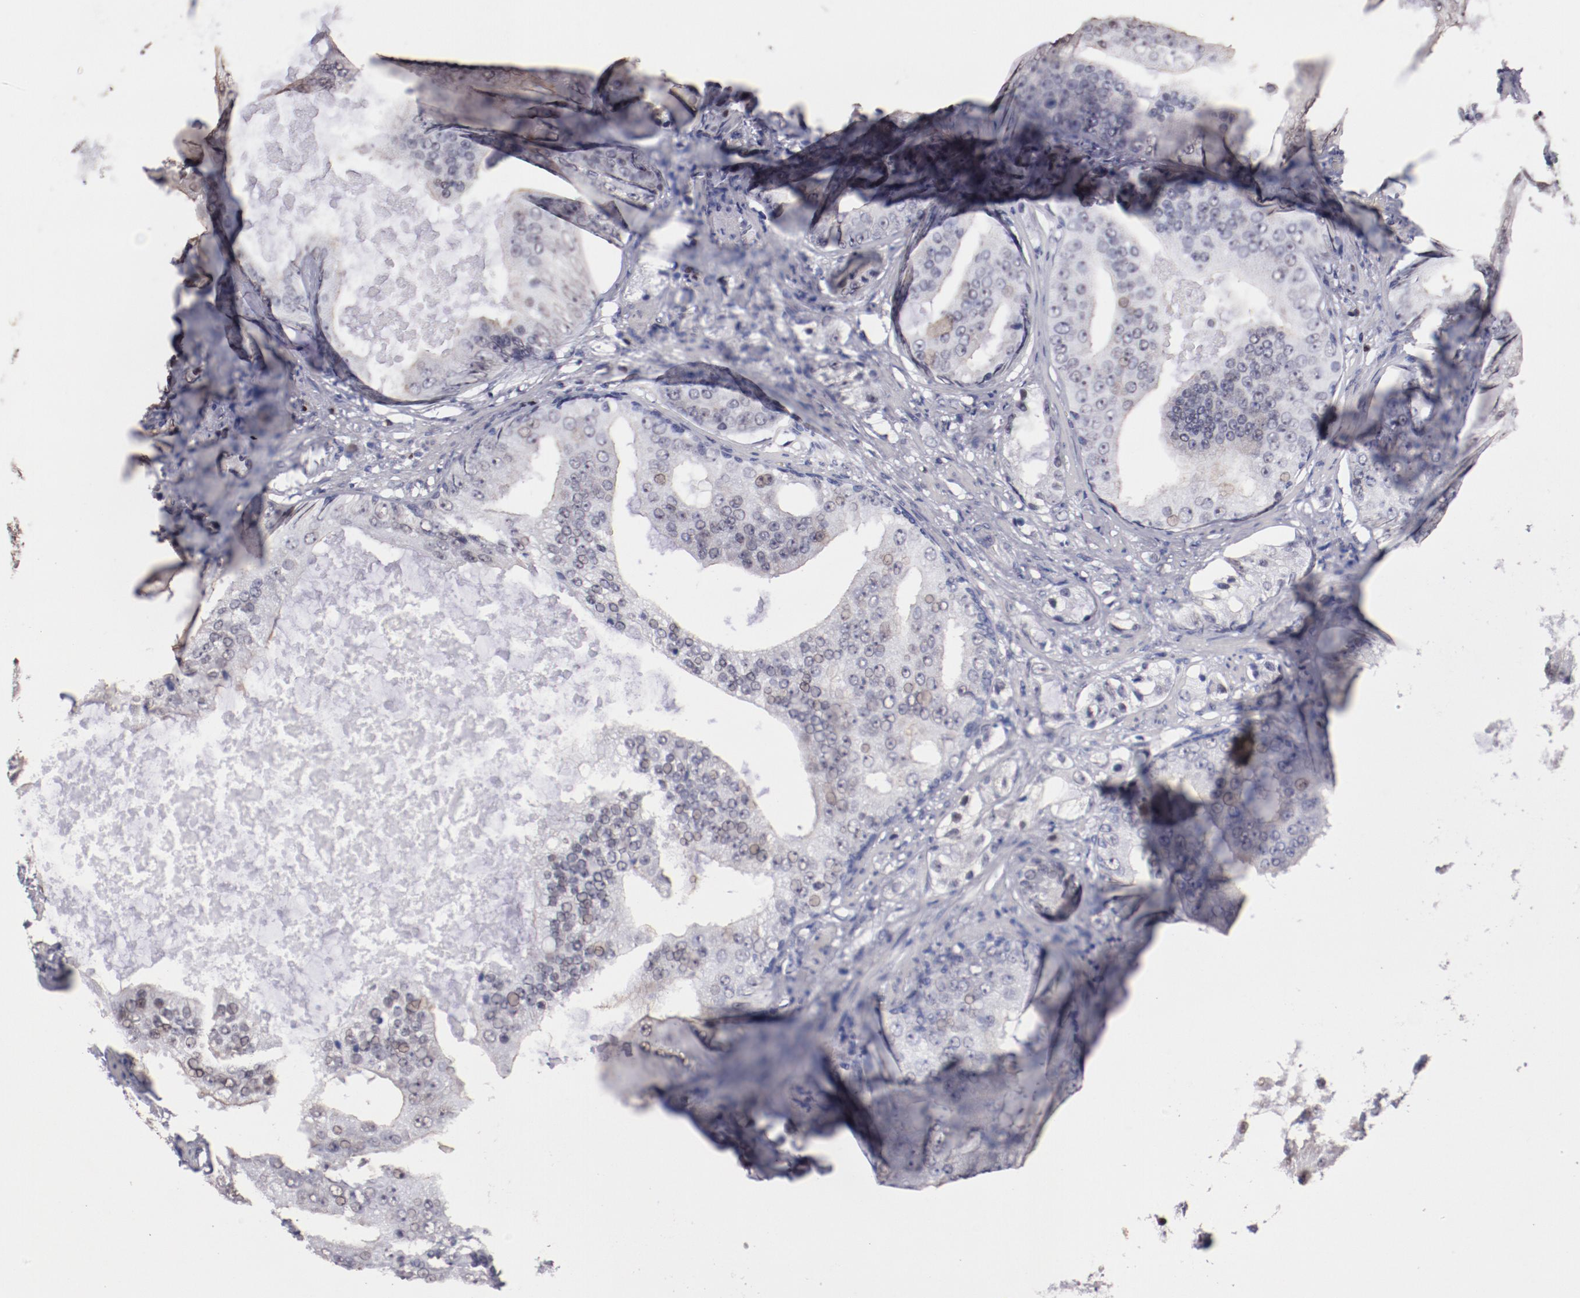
{"staining": {"intensity": "weak", "quantity": "<25%", "location": "nuclear"}, "tissue": "prostate cancer", "cell_type": "Tumor cells", "image_type": "cancer", "snomed": [{"axis": "morphology", "description": "Adenocarcinoma, High grade"}, {"axis": "topography", "description": "Prostate"}], "caption": "Immunohistochemistry micrograph of prostate adenocarcinoma (high-grade) stained for a protein (brown), which displays no expression in tumor cells. (DAB immunohistochemistry, high magnification).", "gene": "IRF4", "patient": {"sex": "male", "age": 68}}